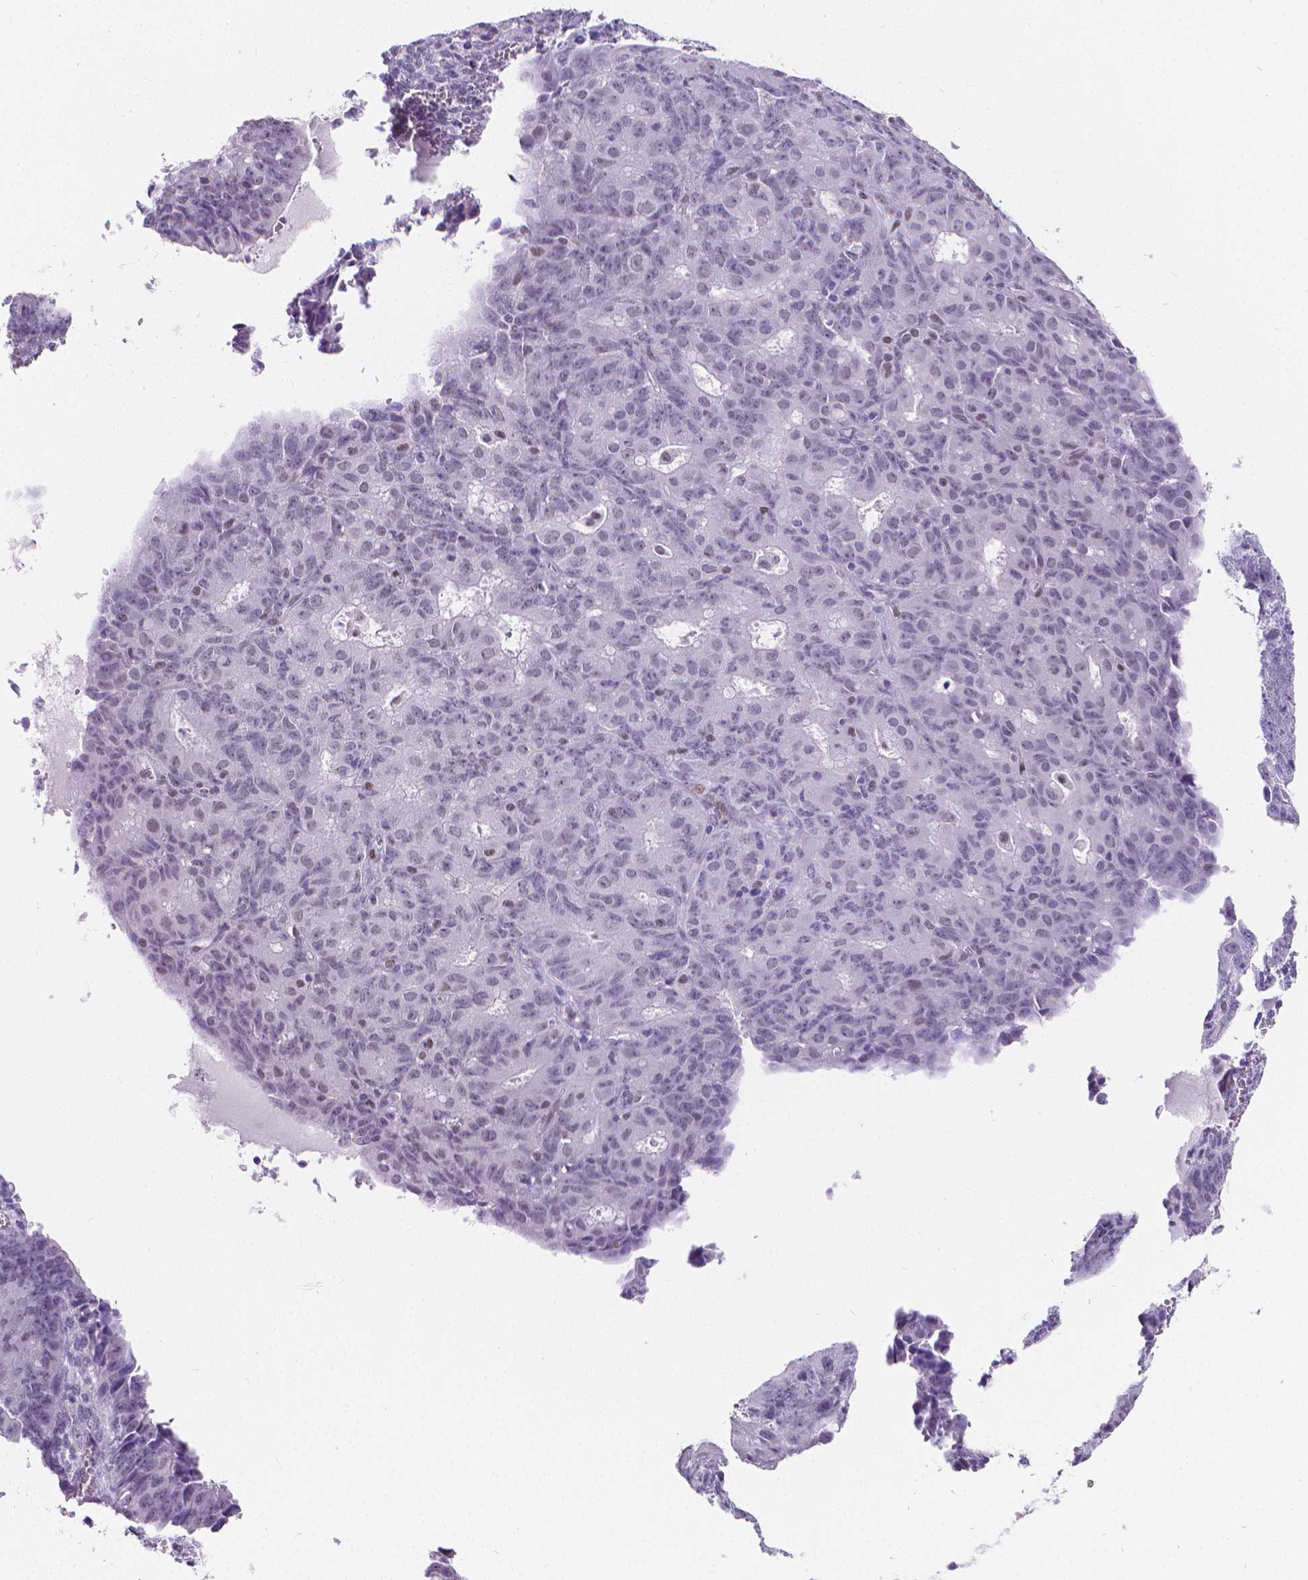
{"staining": {"intensity": "negative", "quantity": "none", "location": "none"}, "tissue": "ovarian cancer", "cell_type": "Tumor cells", "image_type": "cancer", "snomed": [{"axis": "morphology", "description": "Carcinoma, endometroid"}, {"axis": "topography", "description": "Ovary"}], "caption": "IHC photomicrograph of ovarian endometroid carcinoma stained for a protein (brown), which reveals no staining in tumor cells.", "gene": "MEF2C", "patient": {"sex": "female", "age": 42}}